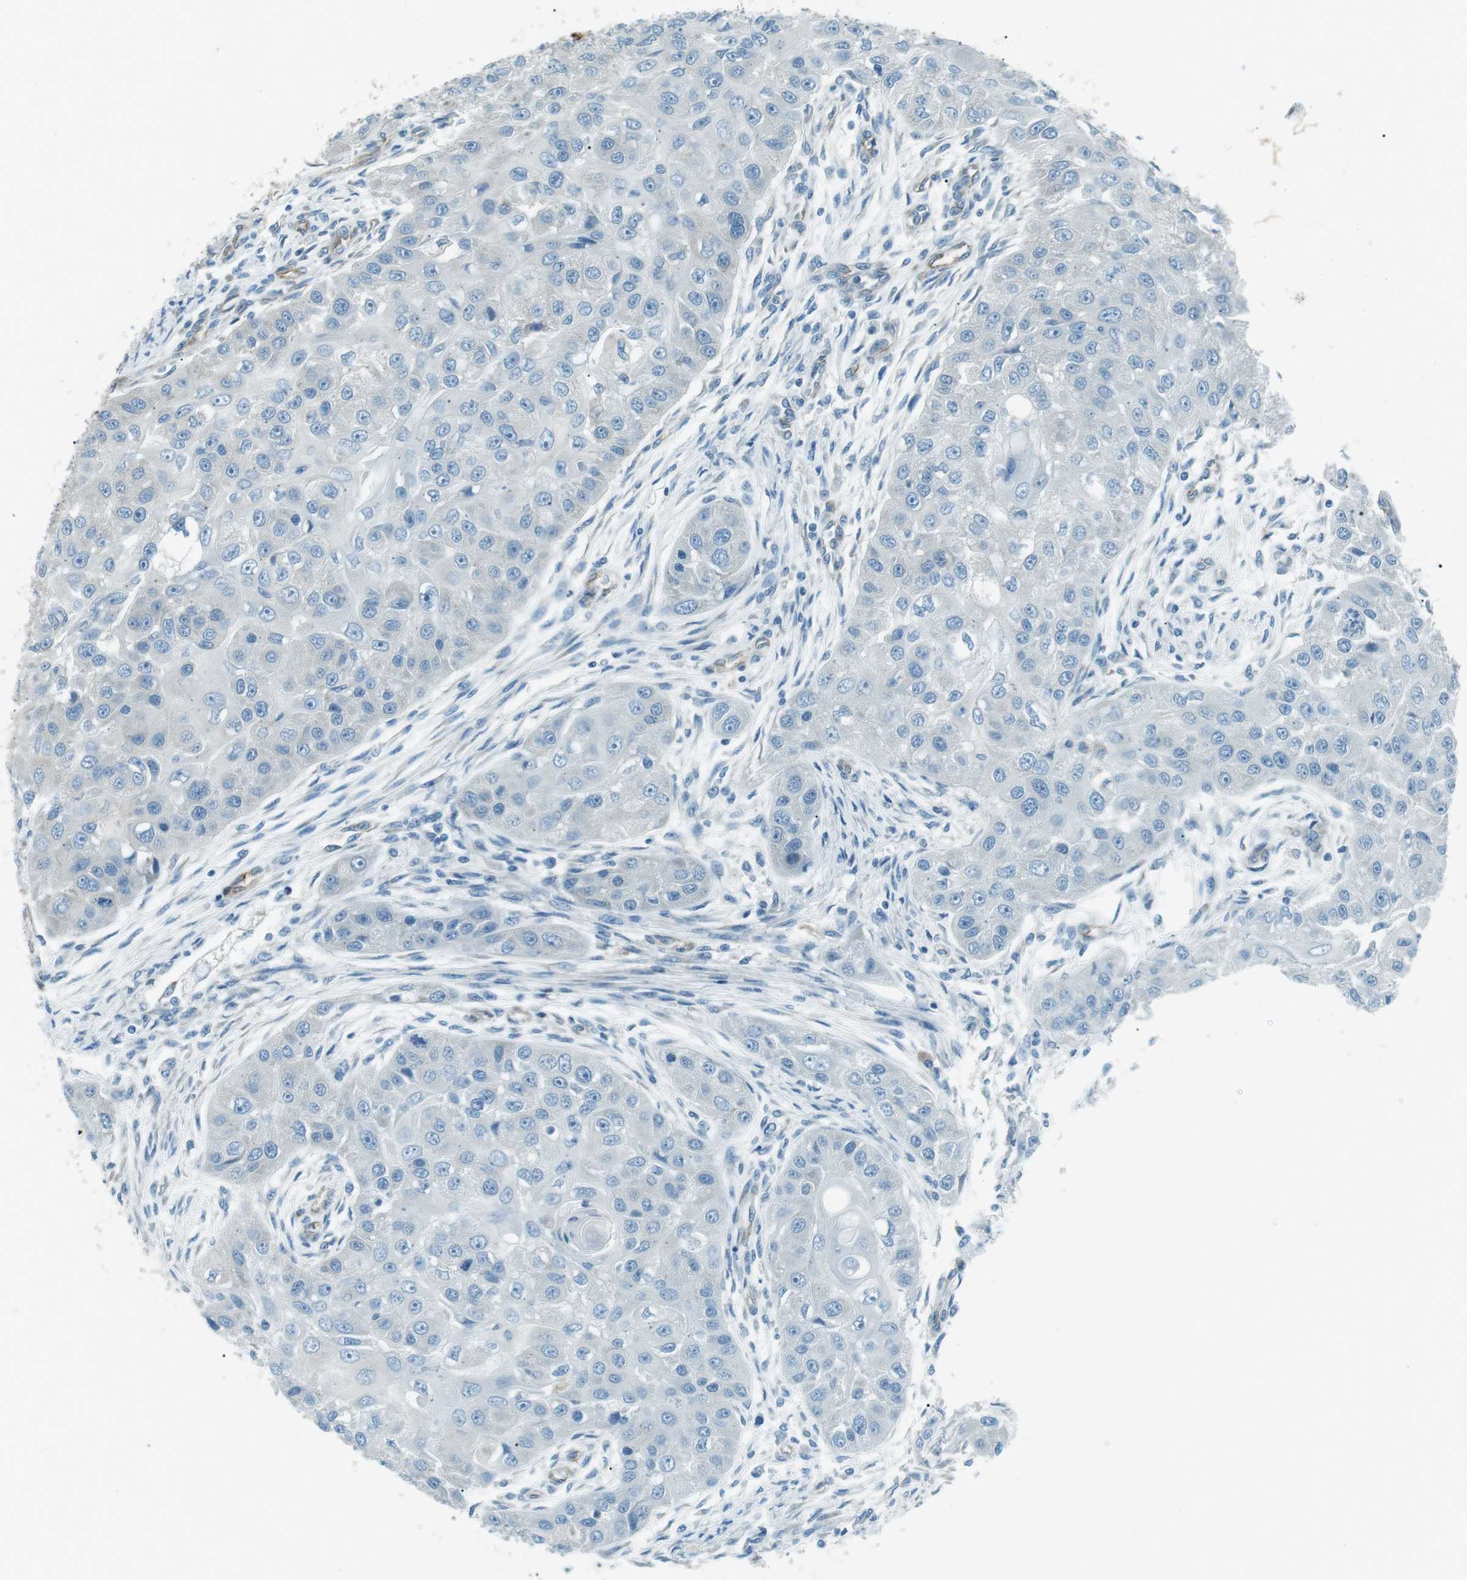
{"staining": {"intensity": "negative", "quantity": "none", "location": "none"}, "tissue": "head and neck cancer", "cell_type": "Tumor cells", "image_type": "cancer", "snomed": [{"axis": "morphology", "description": "Normal tissue, NOS"}, {"axis": "morphology", "description": "Squamous cell carcinoma, NOS"}, {"axis": "topography", "description": "Skeletal muscle"}, {"axis": "topography", "description": "Head-Neck"}], "caption": "A high-resolution photomicrograph shows immunohistochemistry staining of head and neck cancer (squamous cell carcinoma), which displays no significant positivity in tumor cells.", "gene": "ODR4", "patient": {"sex": "male", "age": 51}}